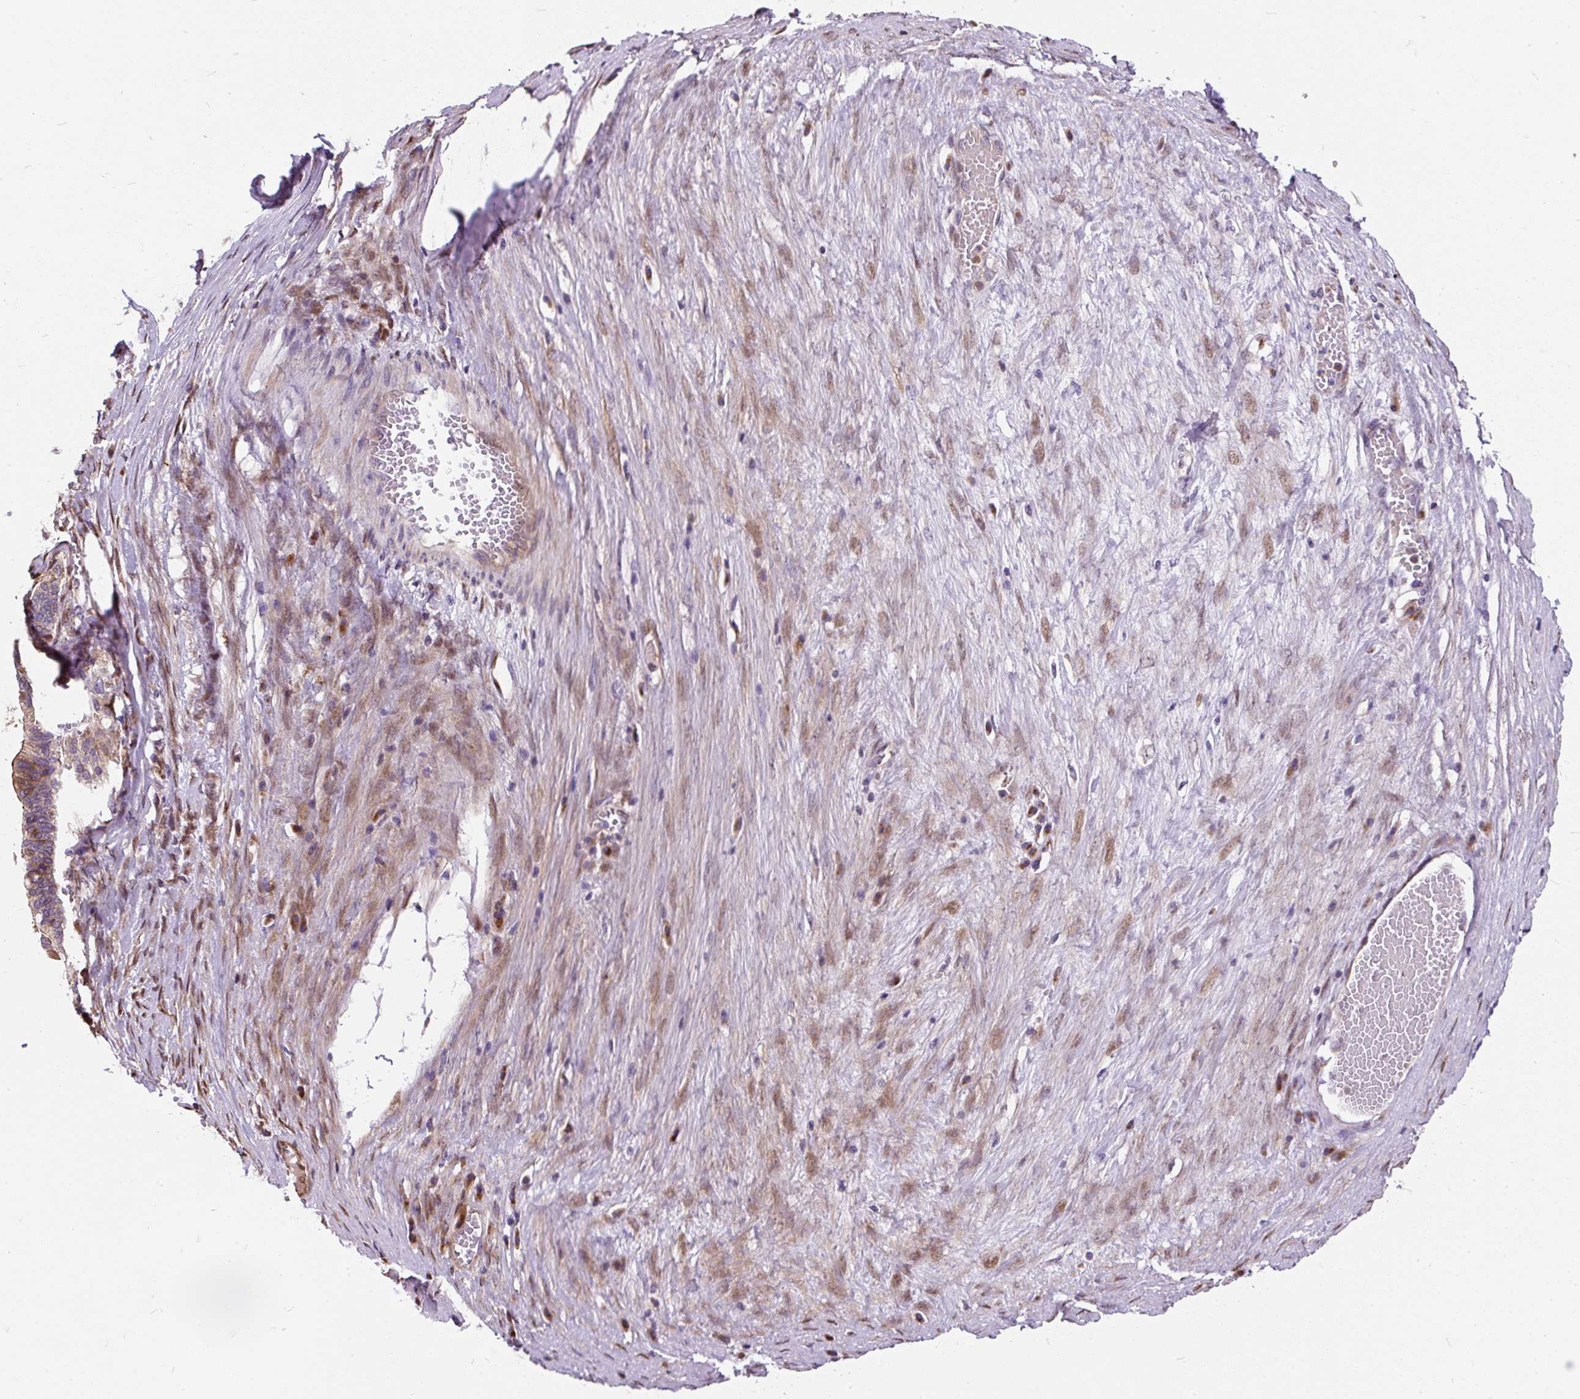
{"staining": {"intensity": "weak", "quantity": ">75%", "location": "cytoplasmic/membranous"}, "tissue": "ovarian cancer", "cell_type": "Tumor cells", "image_type": "cancer", "snomed": [{"axis": "morphology", "description": "Cystadenocarcinoma, serous, NOS"}, {"axis": "topography", "description": "Ovary"}], "caption": "DAB immunohistochemical staining of ovarian serous cystadenocarcinoma demonstrates weak cytoplasmic/membranous protein positivity in approximately >75% of tumor cells.", "gene": "PUS7L", "patient": {"sex": "female", "age": 56}}